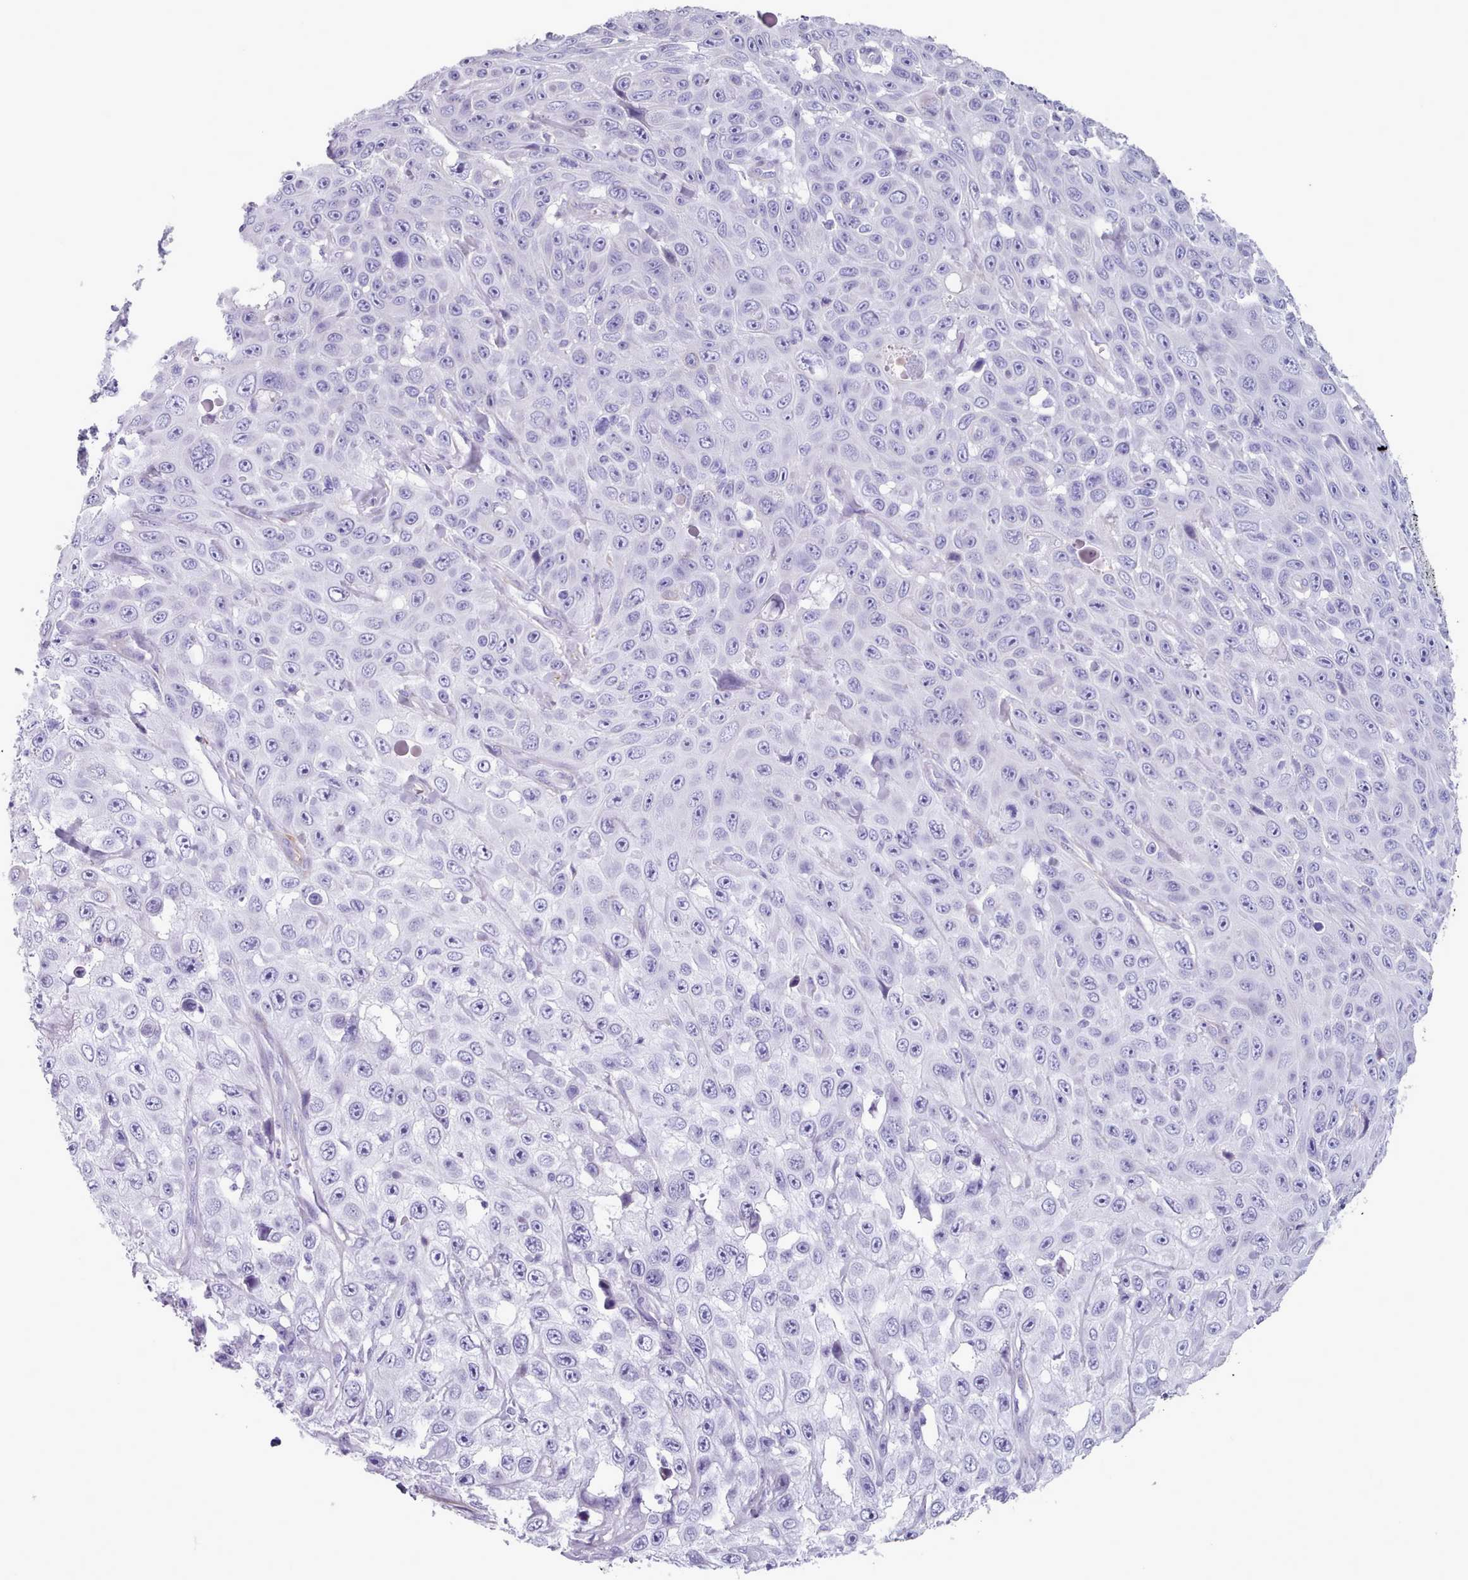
{"staining": {"intensity": "negative", "quantity": "none", "location": "none"}, "tissue": "skin cancer", "cell_type": "Tumor cells", "image_type": "cancer", "snomed": [{"axis": "morphology", "description": "Squamous cell carcinoma, NOS"}, {"axis": "topography", "description": "Skin"}], "caption": "A micrograph of human skin cancer (squamous cell carcinoma) is negative for staining in tumor cells. The staining is performed using DAB (3,3'-diaminobenzidine) brown chromogen with nuclei counter-stained in using hematoxylin.", "gene": "FPGS", "patient": {"sex": "male", "age": 82}}